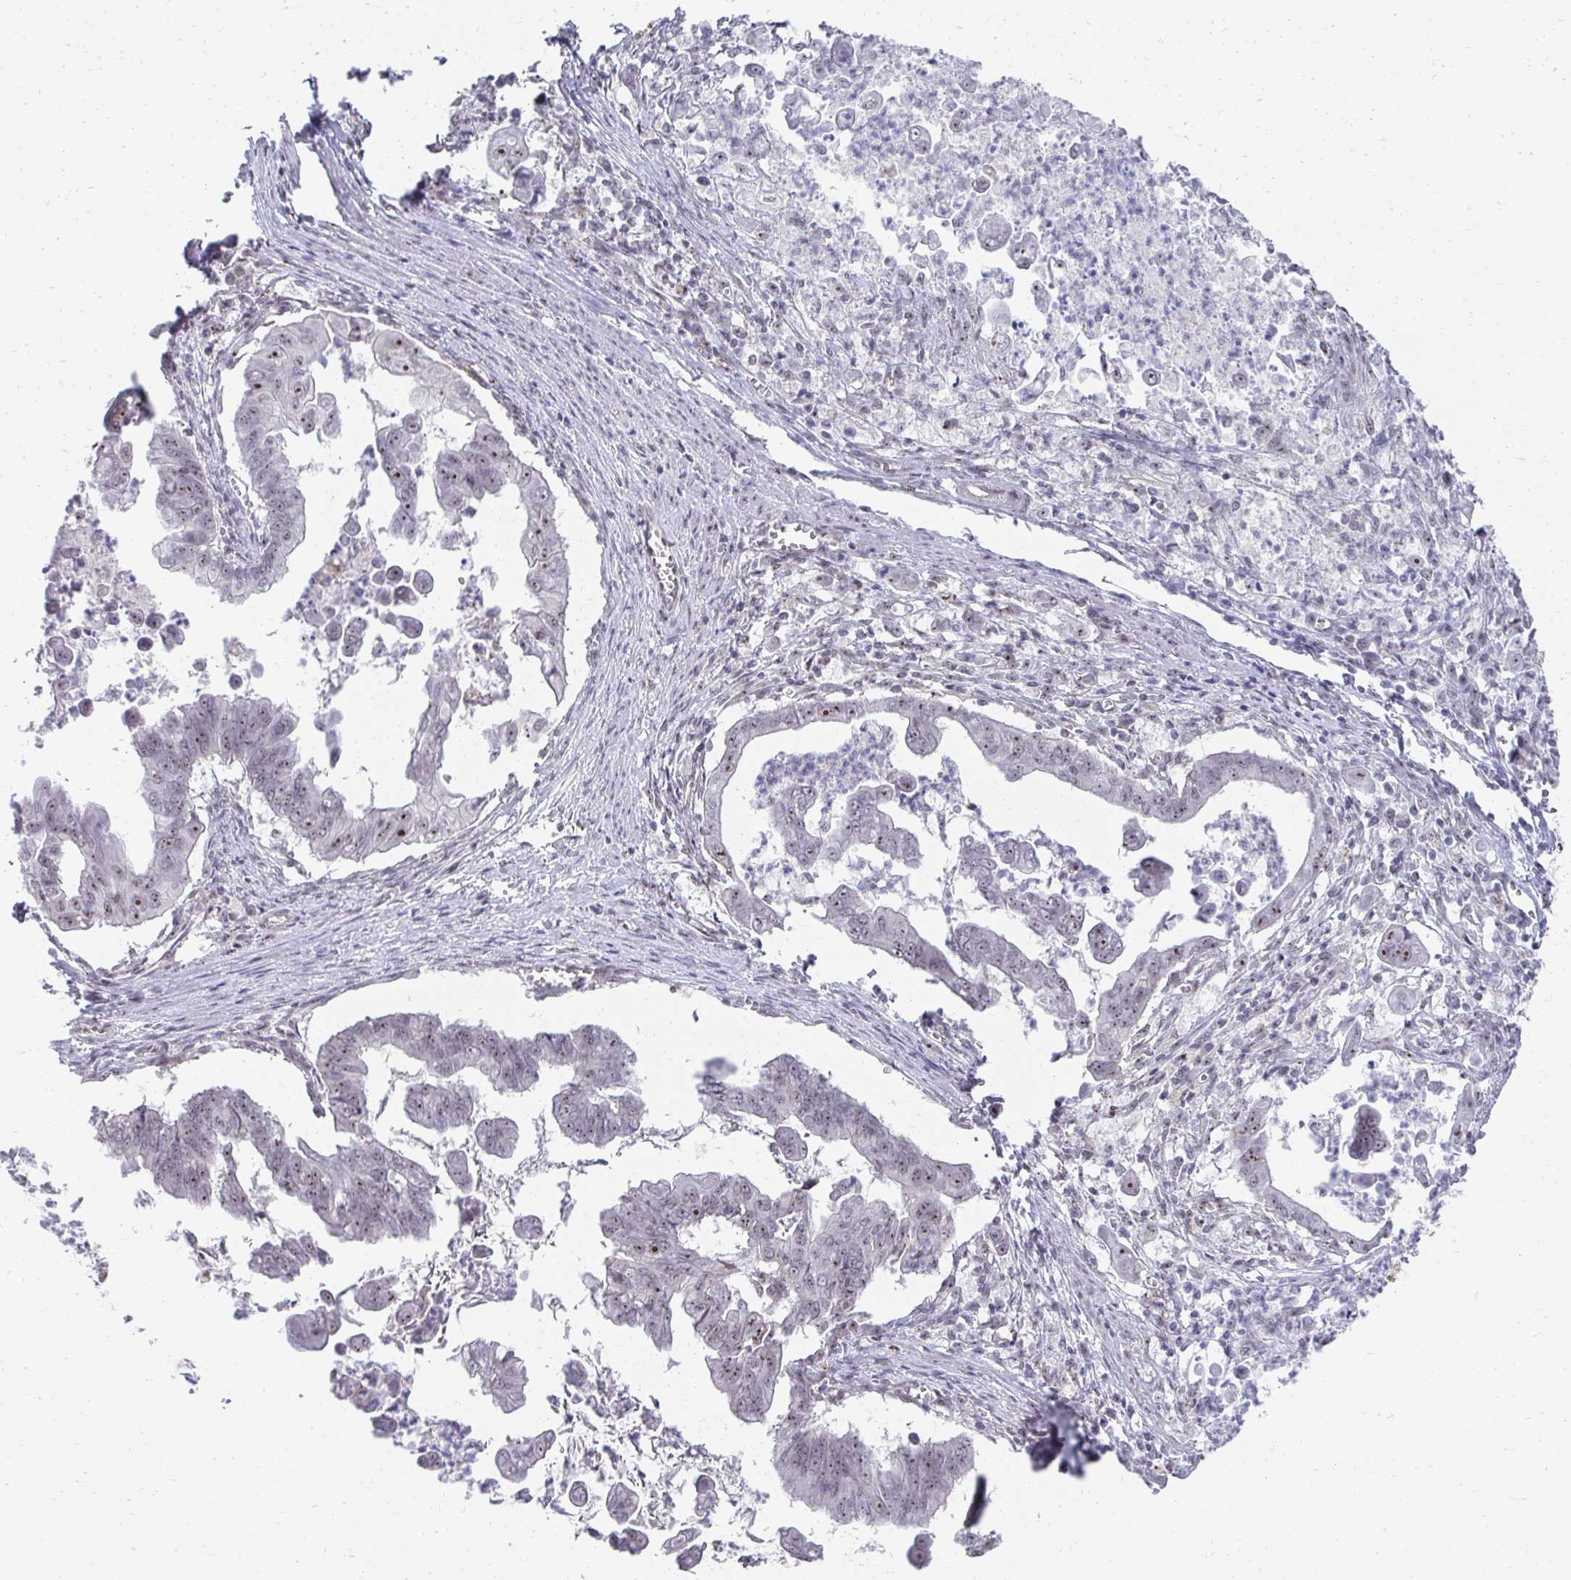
{"staining": {"intensity": "strong", "quantity": "25%-75%", "location": "nuclear"}, "tissue": "stomach cancer", "cell_type": "Tumor cells", "image_type": "cancer", "snomed": [{"axis": "morphology", "description": "Adenocarcinoma, NOS"}, {"axis": "topography", "description": "Stomach, upper"}], "caption": "Protein staining shows strong nuclear staining in approximately 25%-75% of tumor cells in stomach adenocarcinoma.", "gene": "HIRA", "patient": {"sex": "male", "age": 80}}